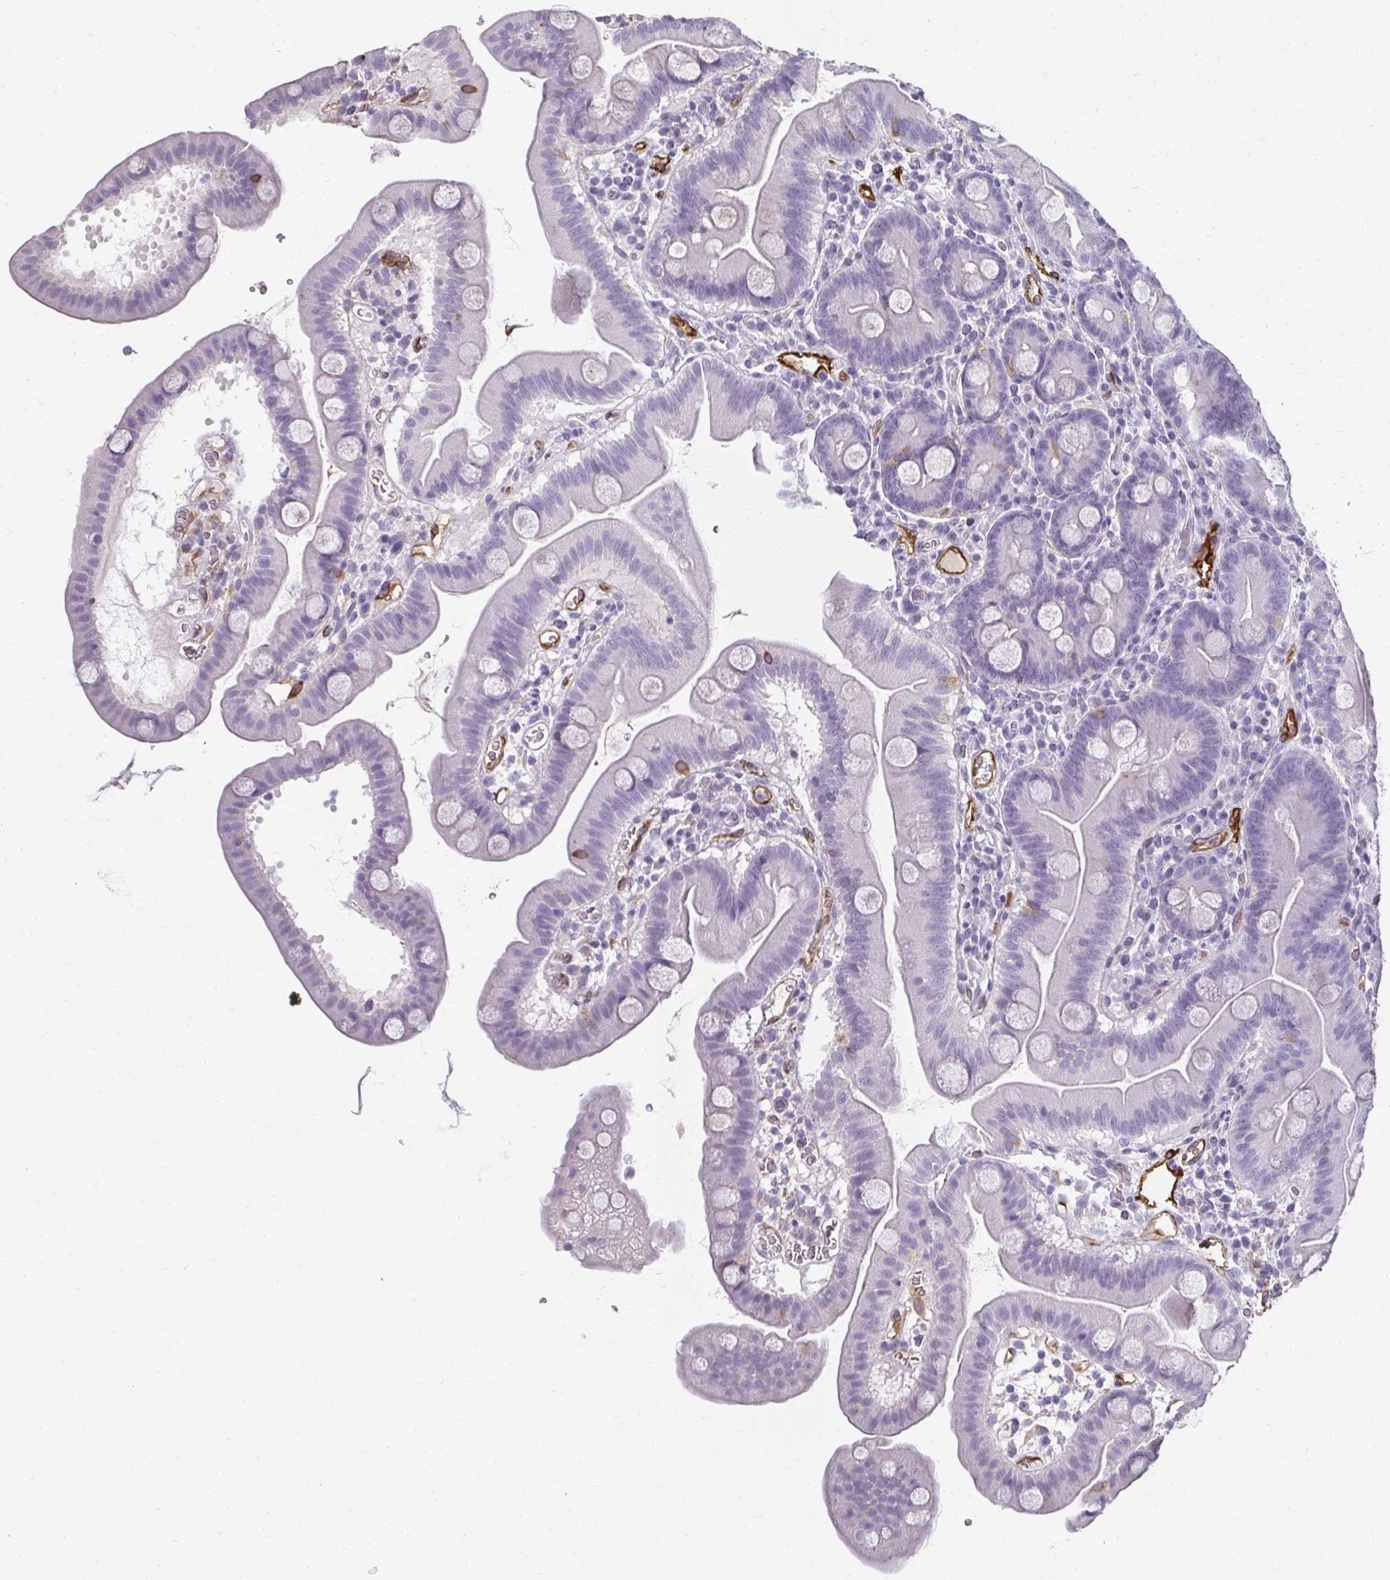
{"staining": {"intensity": "negative", "quantity": "none", "location": "none"}, "tissue": "duodenum", "cell_type": "Glandular cells", "image_type": "normal", "snomed": [{"axis": "morphology", "description": "Normal tissue, NOS"}, {"axis": "topography", "description": "Duodenum"}], "caption": "The micrograph displays no significant positivity in glandular cells of duodenum.", "gene": "PDE2A", "patient": {"sex": "male", "age": 59}}